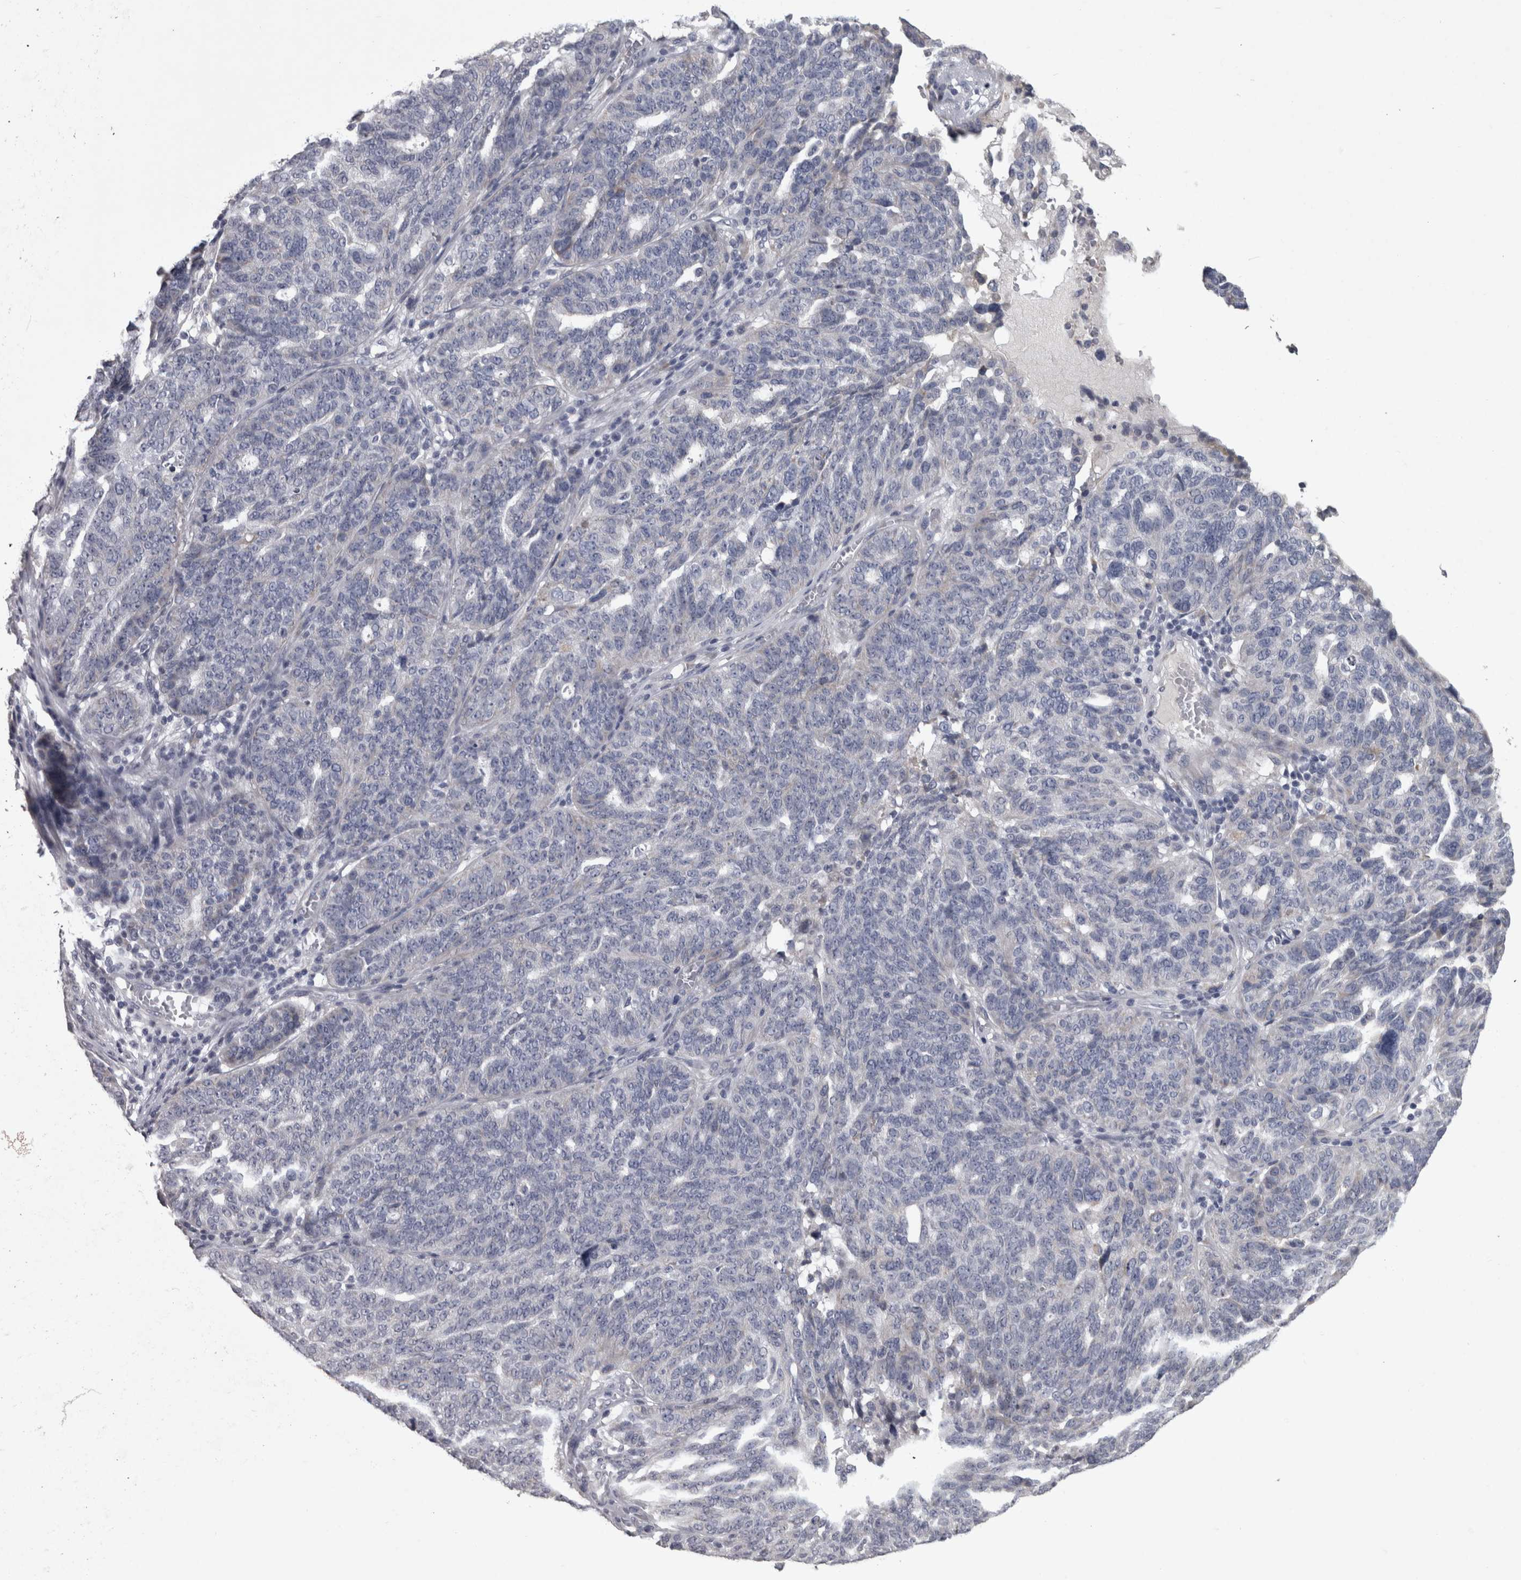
{"staining": {"intensity": "negative", "quantity": "none", "location": "none"}, "tissue": "ovarian cancer", "cell_type": "Tumor cells", "image_type": "cancer", "snomed": [{"axis": "morphology", "description": "Cystadenocarcinoma, serous, NOS"}, {"axis": "topography", "description": "Ovary"}], "caption": "Photomicrograph shows no significant protein positivity in tumor cells of ovarian cancer (serous cystadenocarcinoma).", "gene": "DBT", "patient": {"sex": "female", "age": 59}}